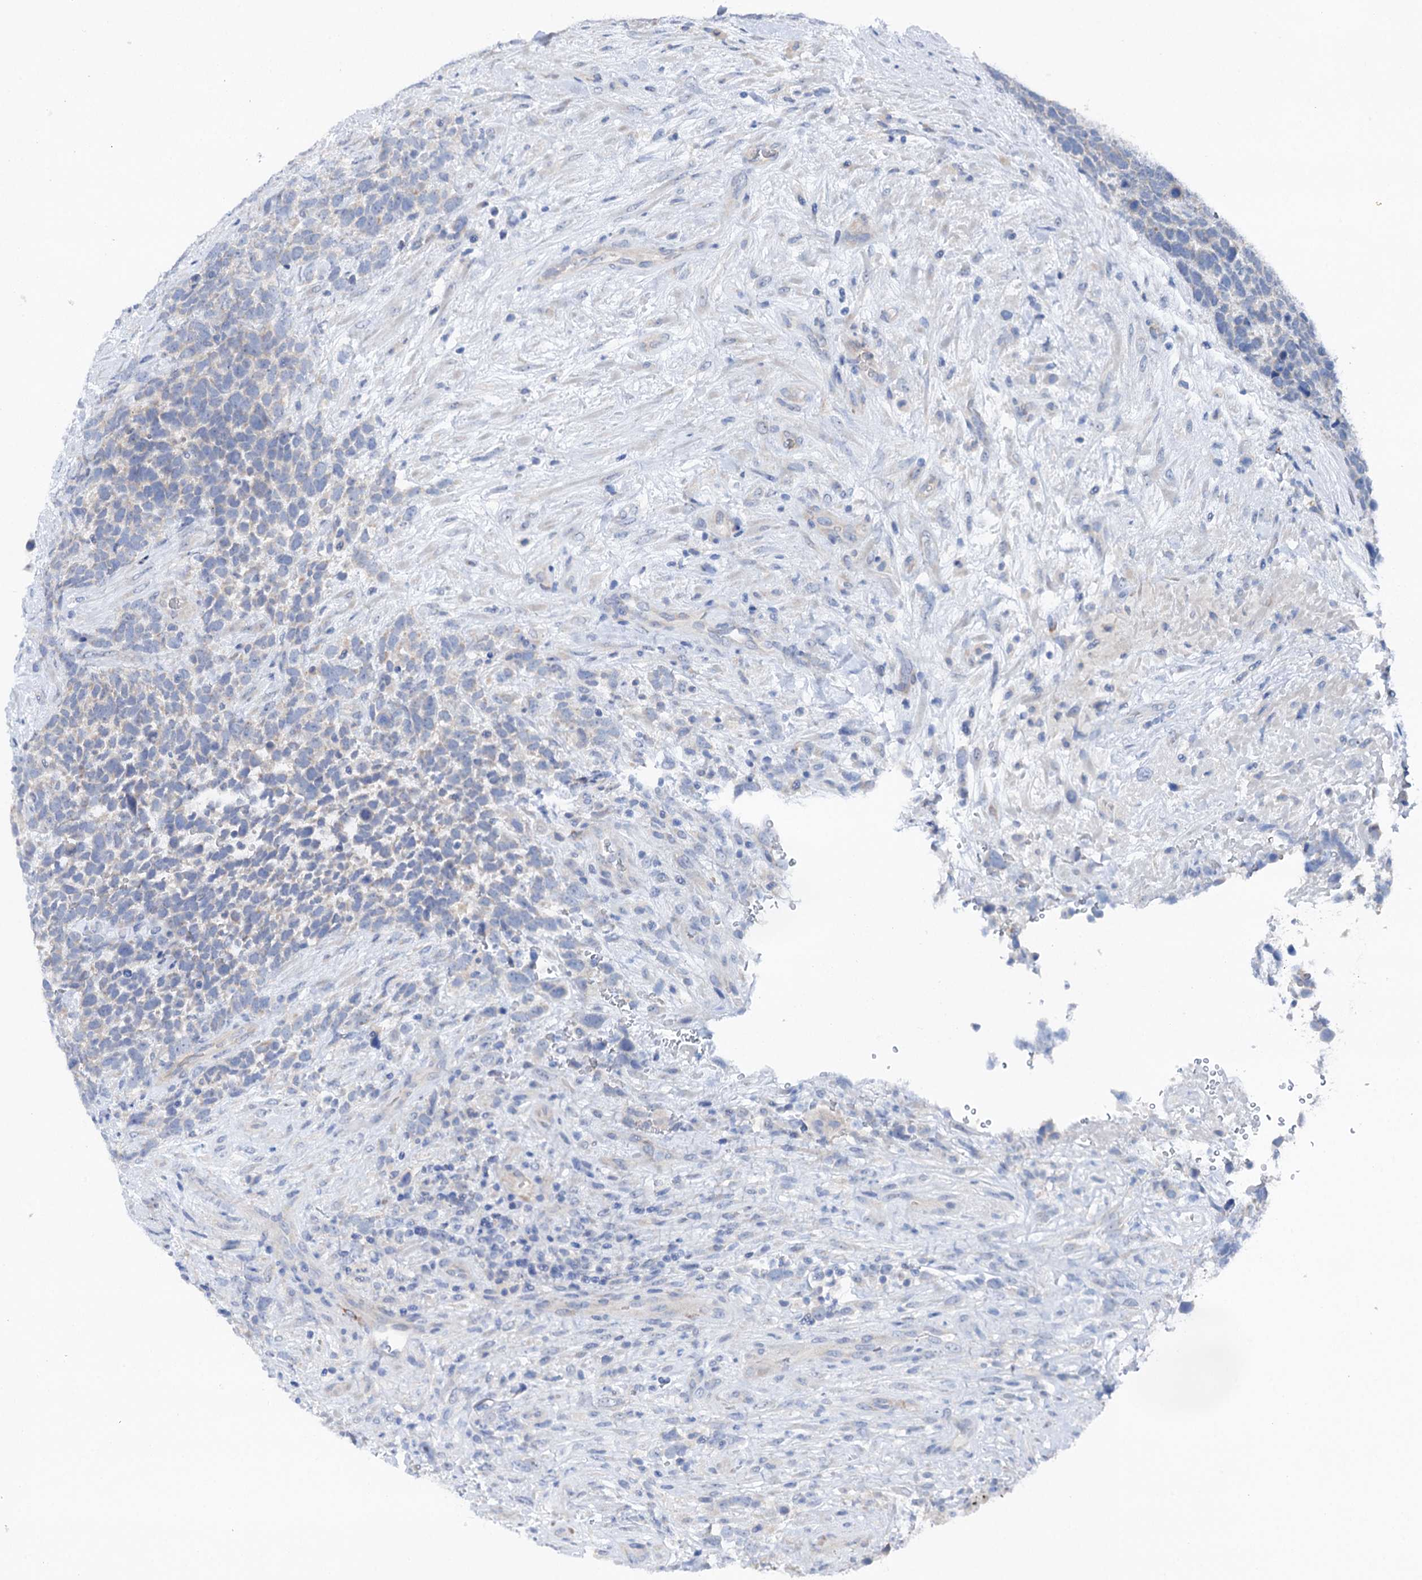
{"staining": {"intensity": "negative", "quantity": "none", "location": "none"}, "tissue": "urothelial cancer", "cell_type": "Tumor cells", "image_type": "cancer", "snomed": [{"axis": "morphology", "description": "Urothelial carcinoma, High grade"}, {"axis": "topography", "description": "Urinary bladder"}], "caption": "A histopathology image of human high-grade urothelial carcinoma is negative for staining in tumor cells. (Stains: DAB immunohistochemistry with hematoxylin counter stain, Microscopy: brightfield microscopy at high magnification).", "gene": "SHROOM1", "patient": {"sex": "female", "age": 82}}